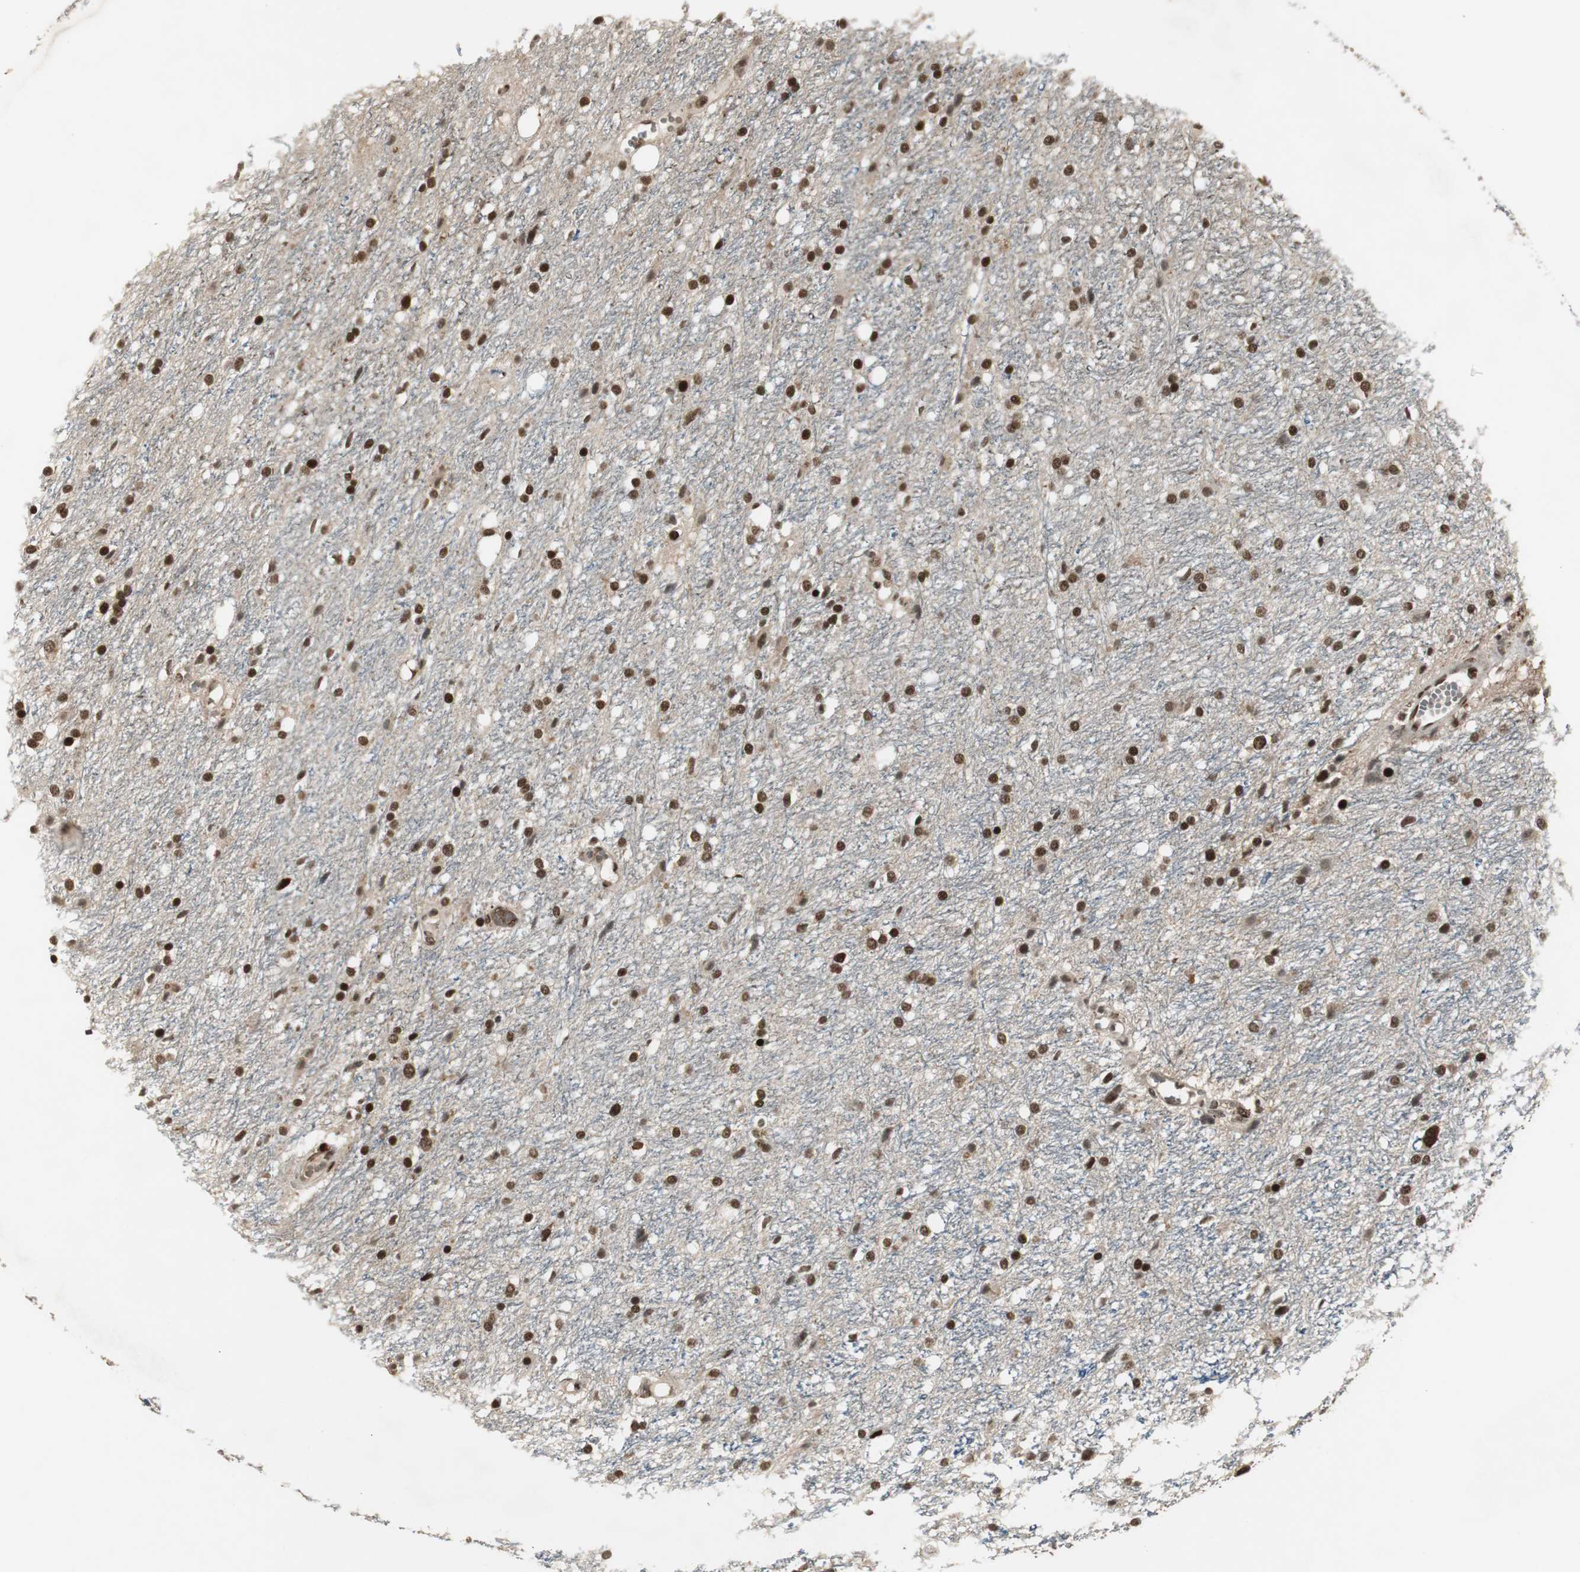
{"staining": {"intensity": "strong", "quantity": ">75%", "location": "nuclear"}, "tissue": "glioma", "cell_type": "Tumor cells", "image_type": "cancer", "snomed": [{"axis": "morphology", "description": "Glioma, malignant, High grade"}, {"axis": "topography", "description": "Brain"}], "caption": "An image of human glioma stained for a protein reveals strong nuclear brown staining in tumor cells.", "gene": "TAF5", "patient": {"sex": "female", "age": 59}}